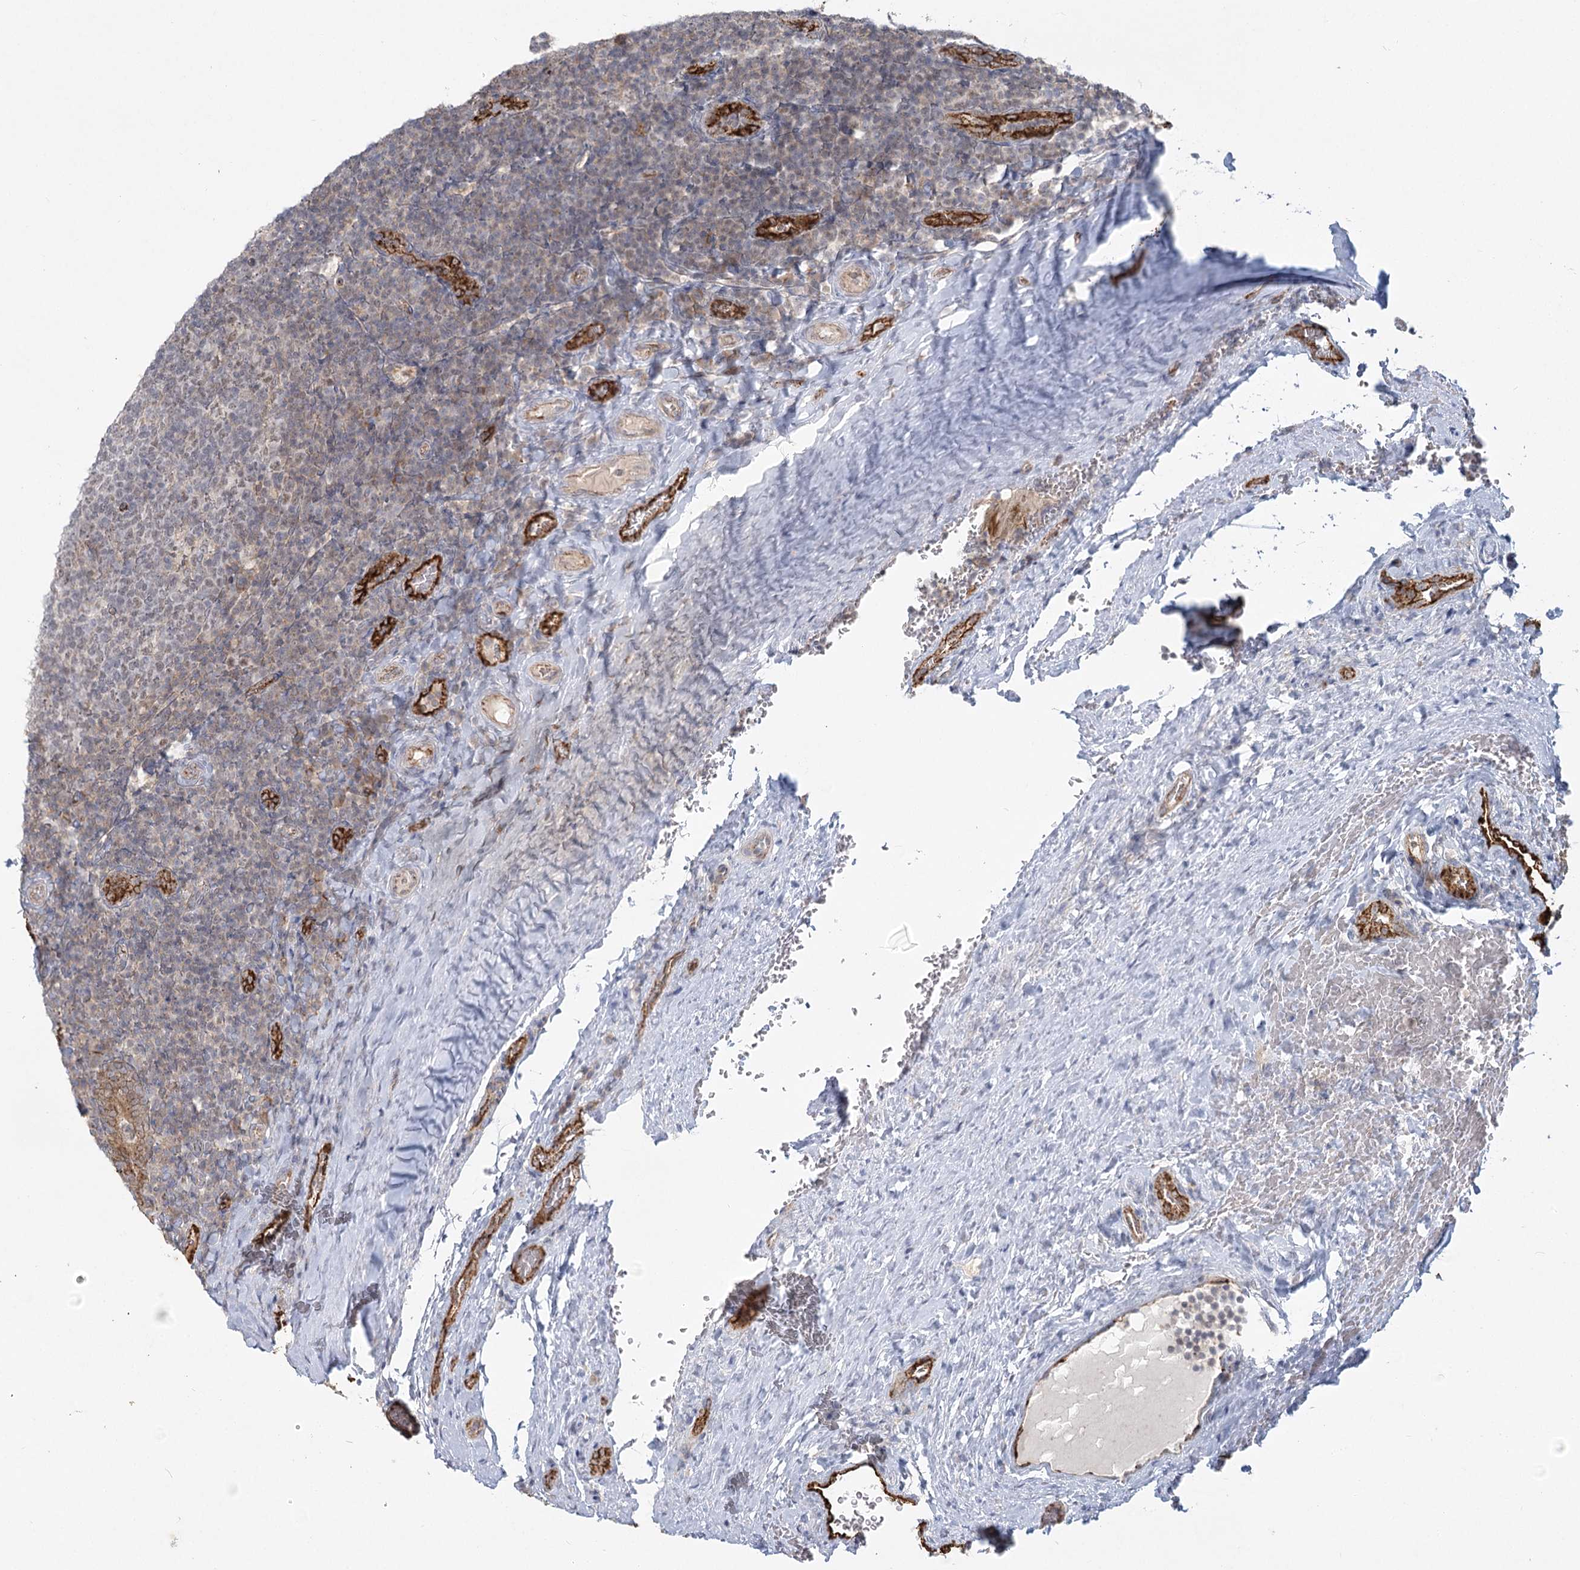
{"staining": {"intensity": "negative", "quantity": "none", "location": "none"}, "tissue": "tonsil", "cell_type": "Germinal center cells", "image_type": "normal", "snomed": [{"axis": "morphology", "description": "Normal tissue, NOS"}, {"axis": "topography", "description": "Tonsil"}], "caption": "Histopathology image shows no protein positivity in germinal center cells of normal tonsil. Brightfield microscopy of immunohistochemistry stained with DAB (3,3'-diaminobenzidine) (brown) and hematoxylin (blue), captured at high magnification.", "gene": "KBTBD4", "patient": {"sex": "male", "age": 17}}